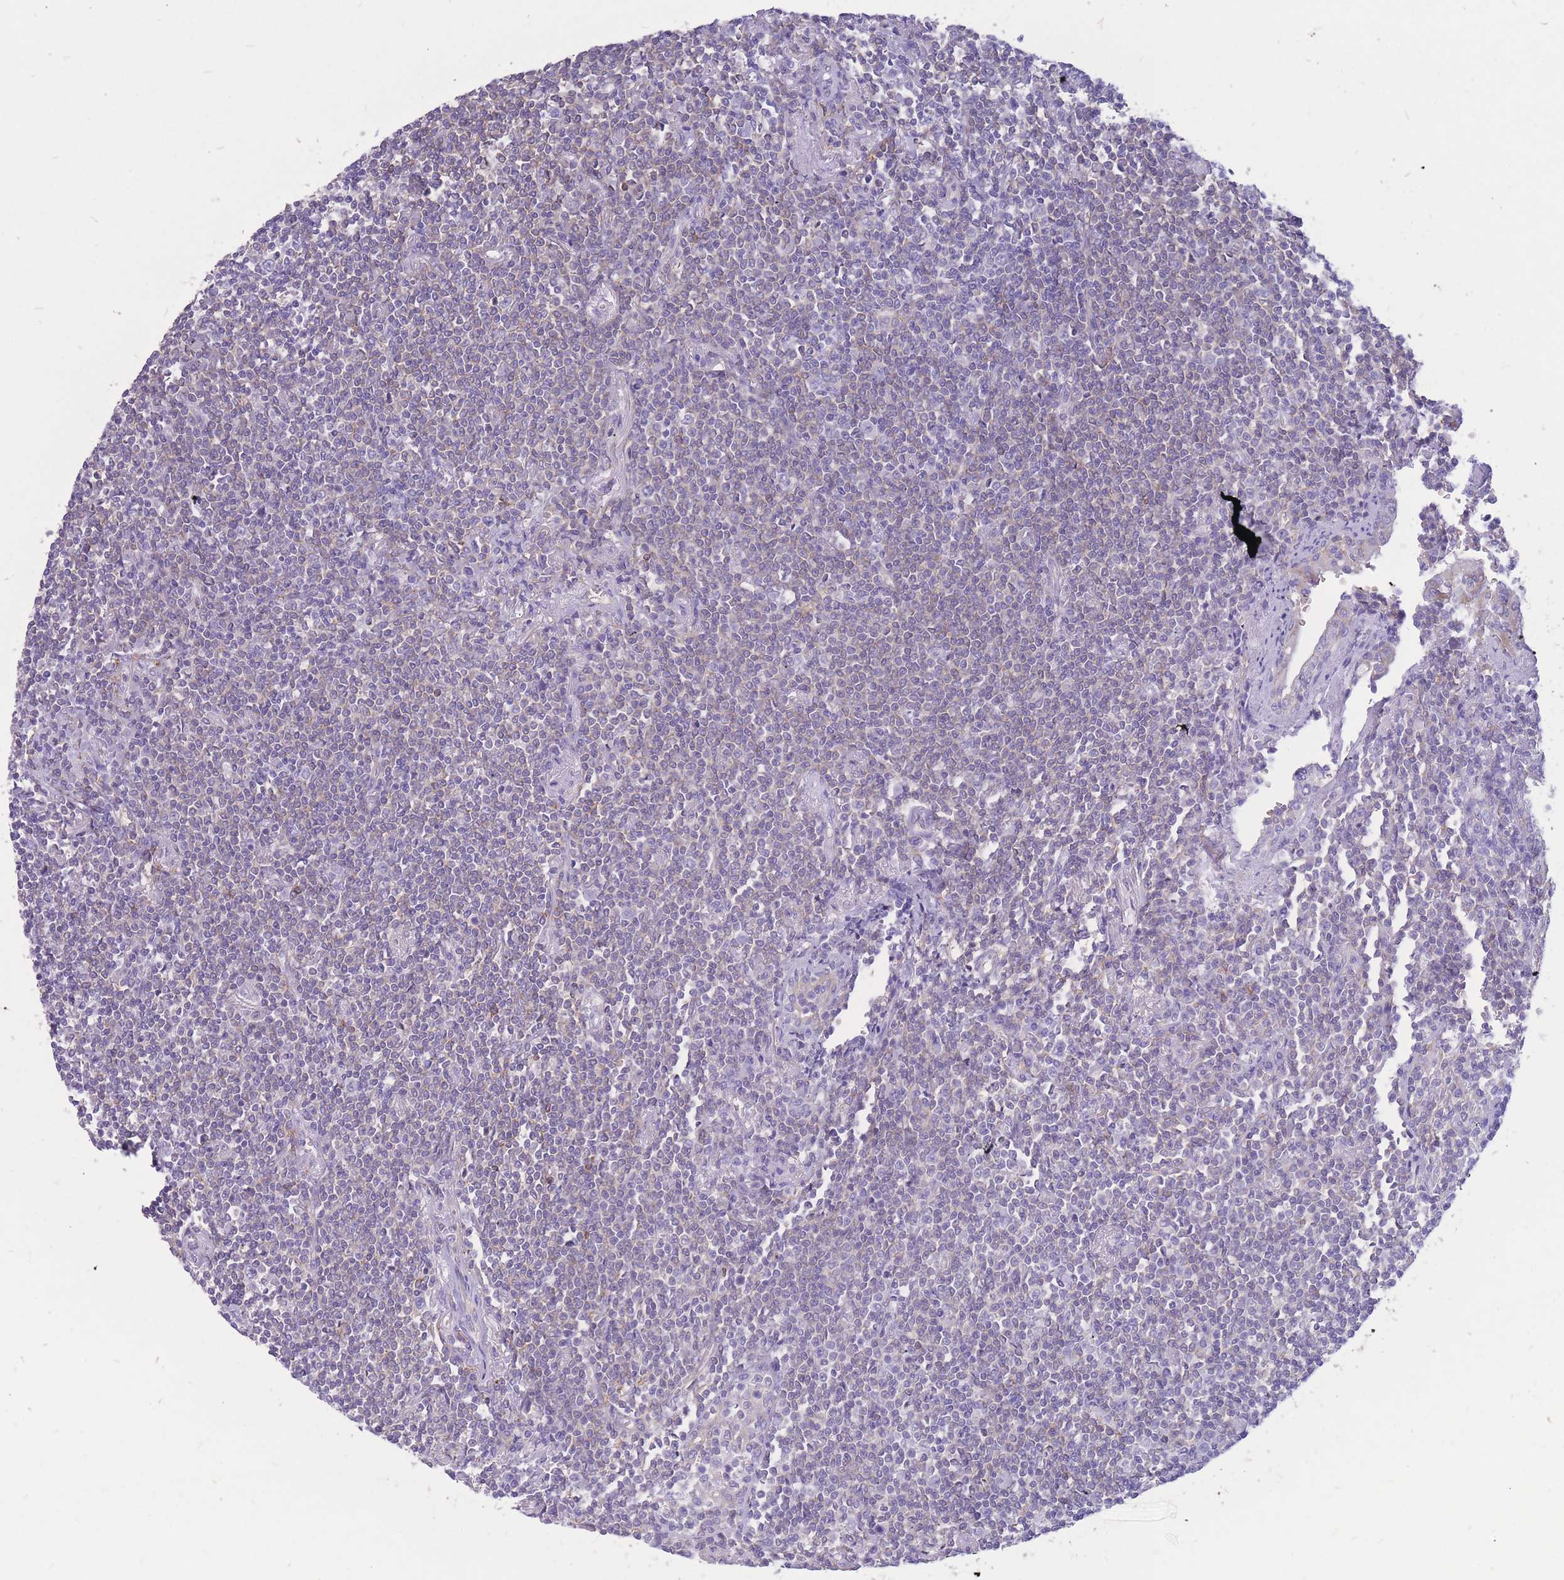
{"staining": {"intensity": "negative", "quantity": "none", "location": "none"}, "tissue": "lymphoma", "cell_type": "Tumor cells", "image_type": "cancer", "snomed": [{"axis": "morphology", "description": "Malignant lymphoma, non-Hodgkin's type, Low grade"}, {"axis": "topography", "description": "Lung"}], "caption": "An immunohistochemistry micrograph of low-grade malignant lymphoma, non-Hodgkin's type is shown. There is no staining in tumor cells of low-grade malignant lymphoma, non-Hodgkin's type.", "gene": "ADD2", "patient": {"sex": "female", "age": 71}}